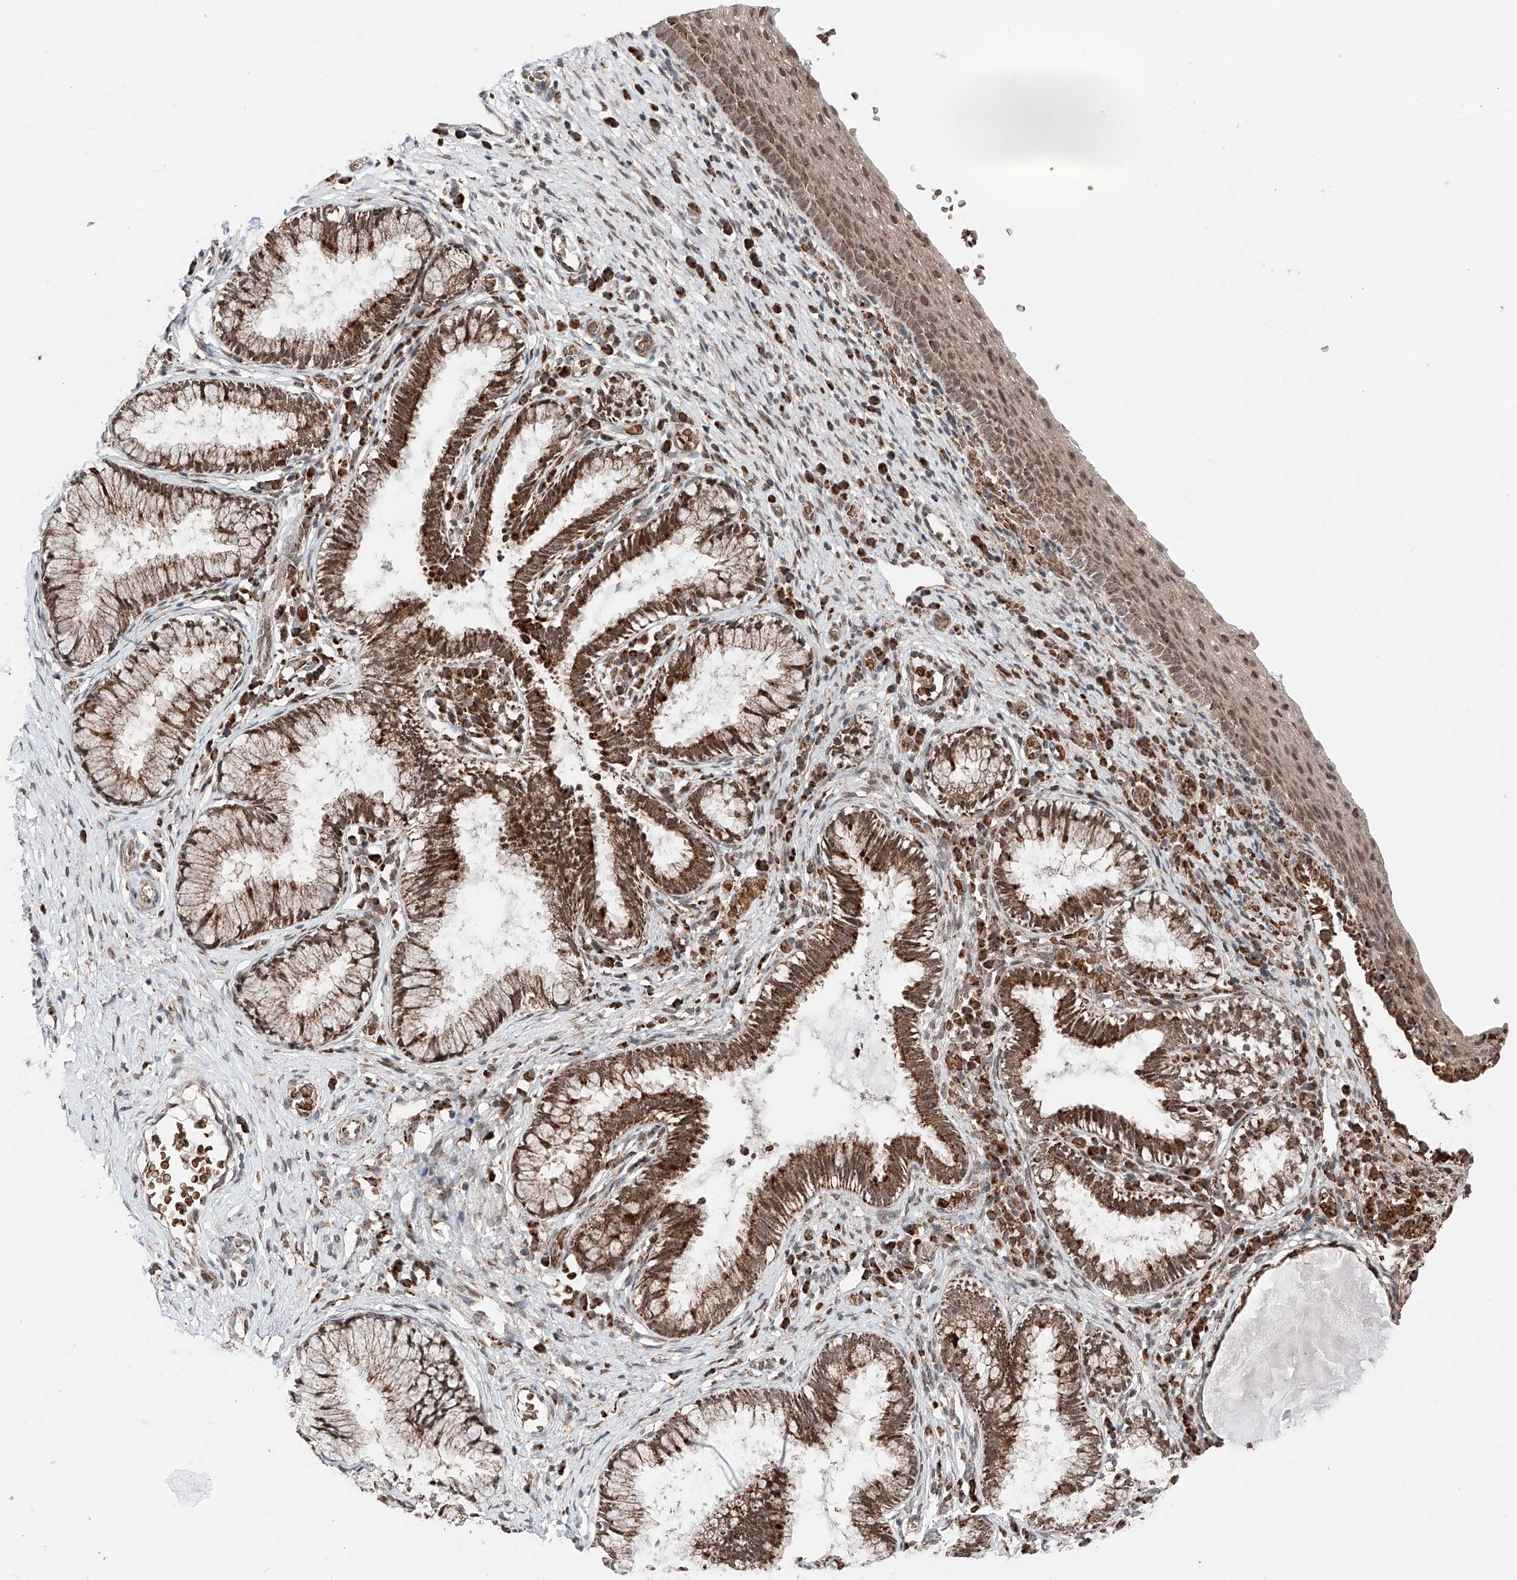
{"staining": {"intensity": "moderate", "quantity": ">75%", "location": "cytoplasmic/membranous,nuclear"}, "tissue": "cervix", "cell_type": "Glandular cells", "image_type": "normal", "snomed": [{"axis": "morphology", "description": "Normal tissue, NOS"}, {"axis": "topography", "description": "Cervix"}], "caption": "High-power microscopy captured an immunohistochemistry (IHC) photomicrograph of benign cervix, revealing moderate cytoplasmic/membranous,nuclear staining in about >75% of glandular cells. The staining was performed using DAB (3,3'-diaminobenzidine) to visualize the protein expression in brown, while the nuclei were stained in blue with hematoxylin (Magnification: 20x).", "gene": "ZSCAN29", "patient": {"sex": "female", "age": 27}}